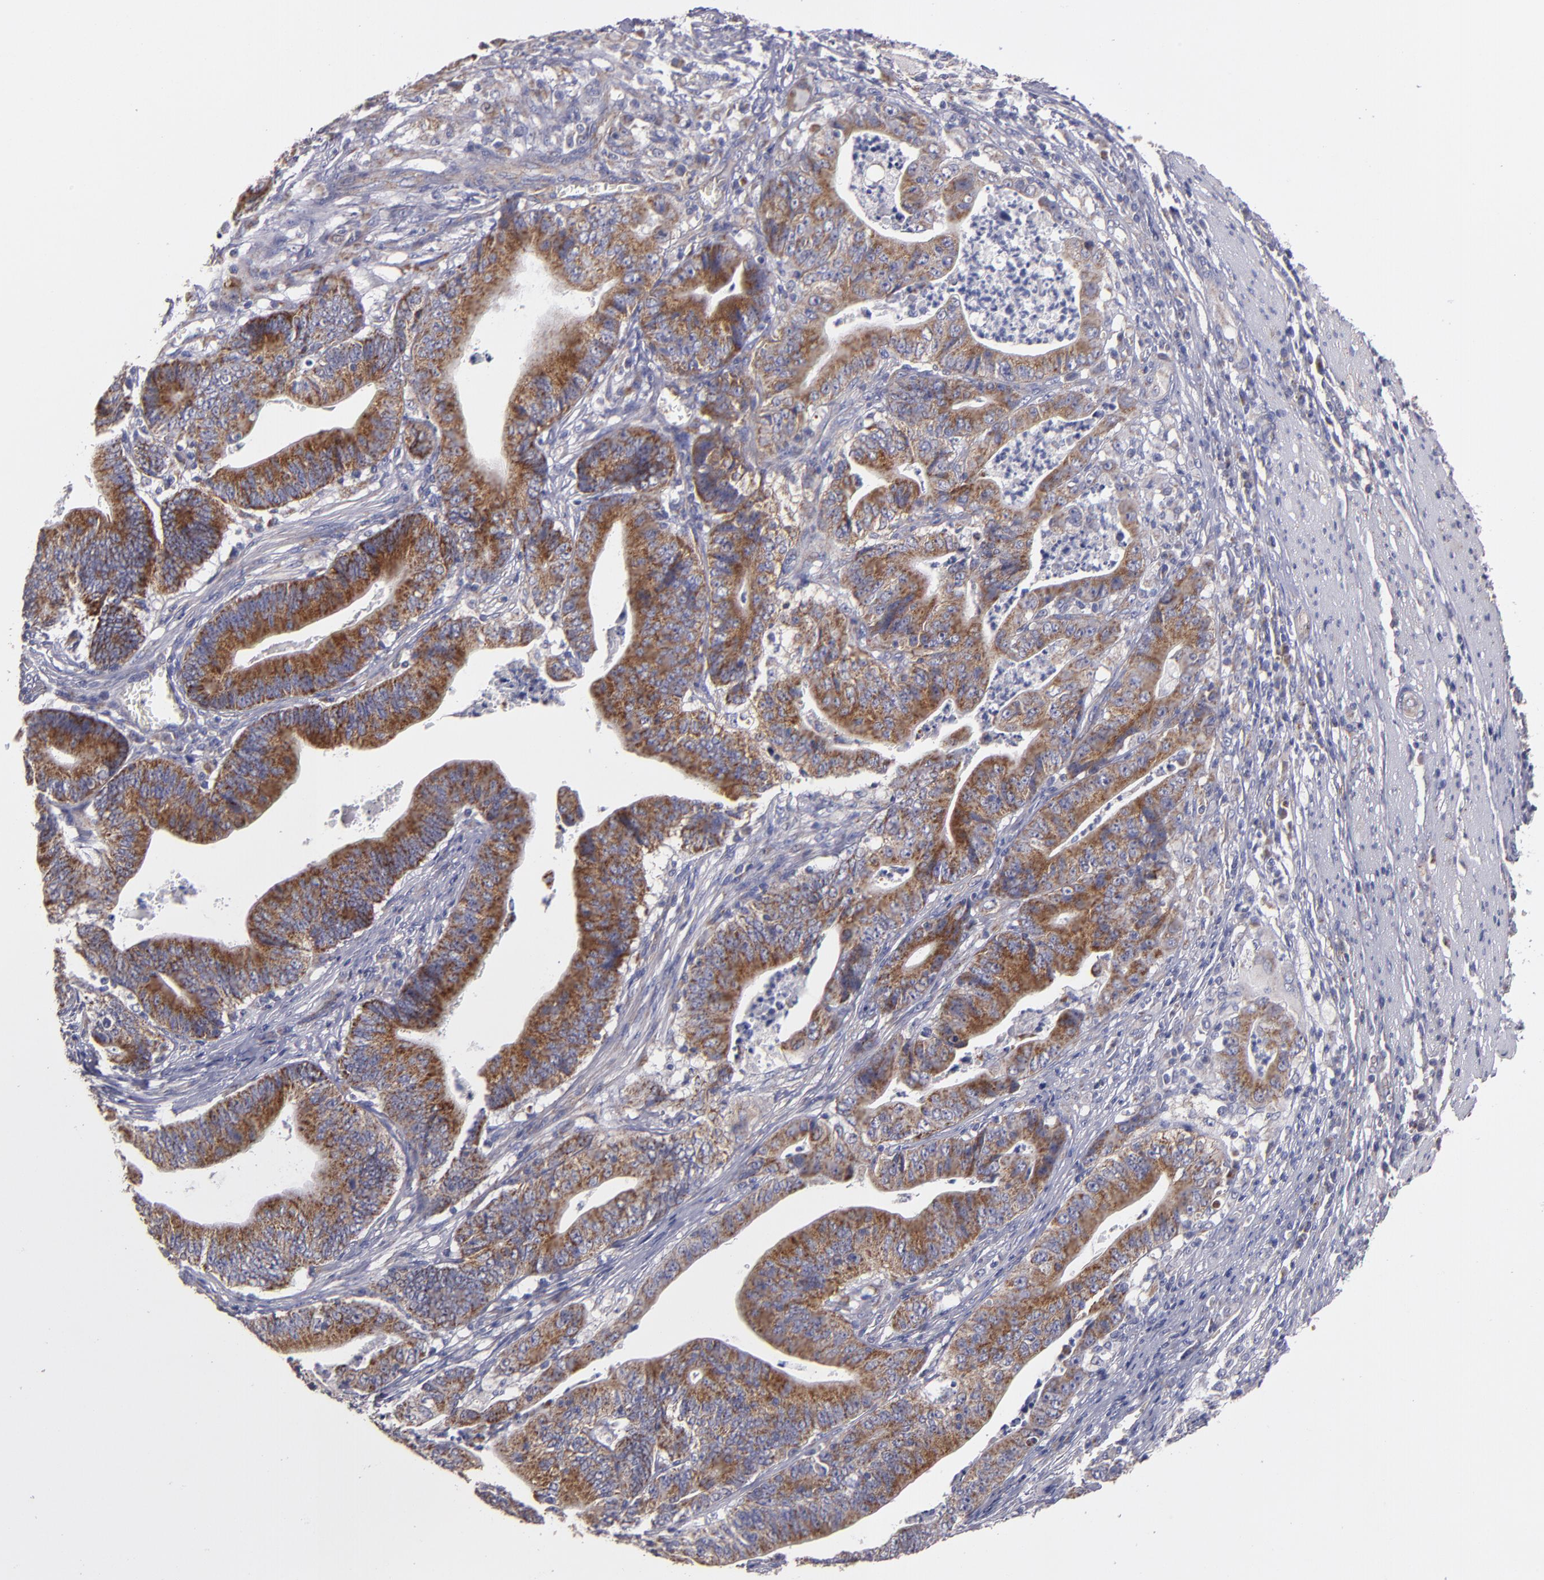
{"staining": {"intensity": "strong", "quantity": ">75%", "location": "cytoplasmic/membranous"}, "tissue": "stomach cancer", "cell_type": "Tumor cells", "image_type": "cancer", "snomed": [{"axis": "morphology", "description": "Adenocarcinoma, NOS"}, {"axis": "topography", "description": "Stomach, lower"}], "caption": "Immunohistochemical staining of human stomach adenocarcinoma demonstrates high levels of strong cytoplasmic/membranous protein expression in about >75% of tumor cells.", "gene": "CLTA", "patient": {"sex": "female", "age": 86}}